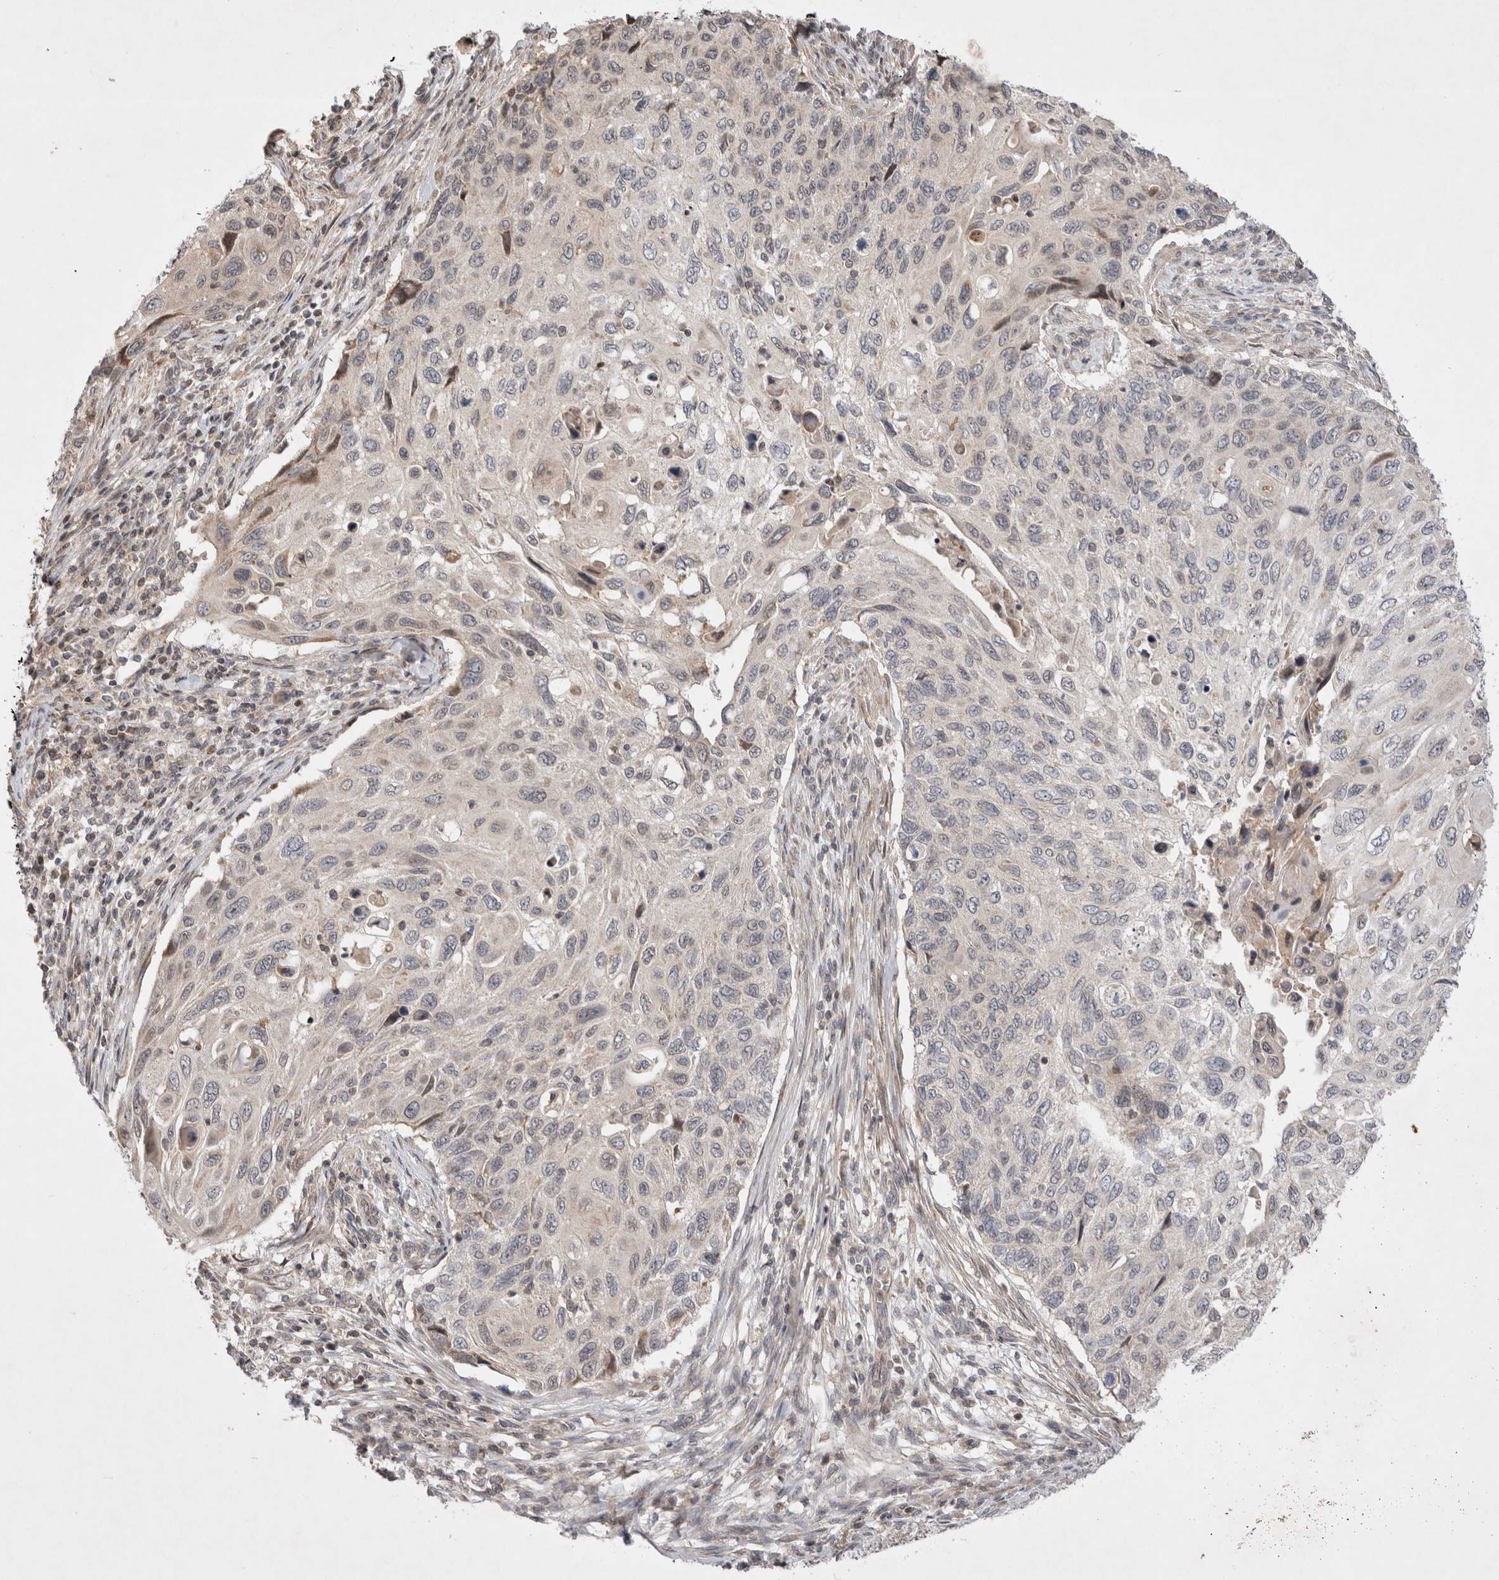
{"staining": {"intensity": "negative", "quantity": "none", "location": "none"}, "tissue": "cervical cancer", "cell_type": "Tumor cells", "image_type": "cancer", "snomed": [{"axis": "morphology", "description": "Squamous cell carcinoma, NOS"}, {"axis": "topography", "description": "Cervix"}], "caption": "A micrograph of human cervical cancer (squamous cell carcinoma) is negative for staining in tumor cells.", "gene": "EIF2AK1", "patient": {"sex": "female", "age": 70}}